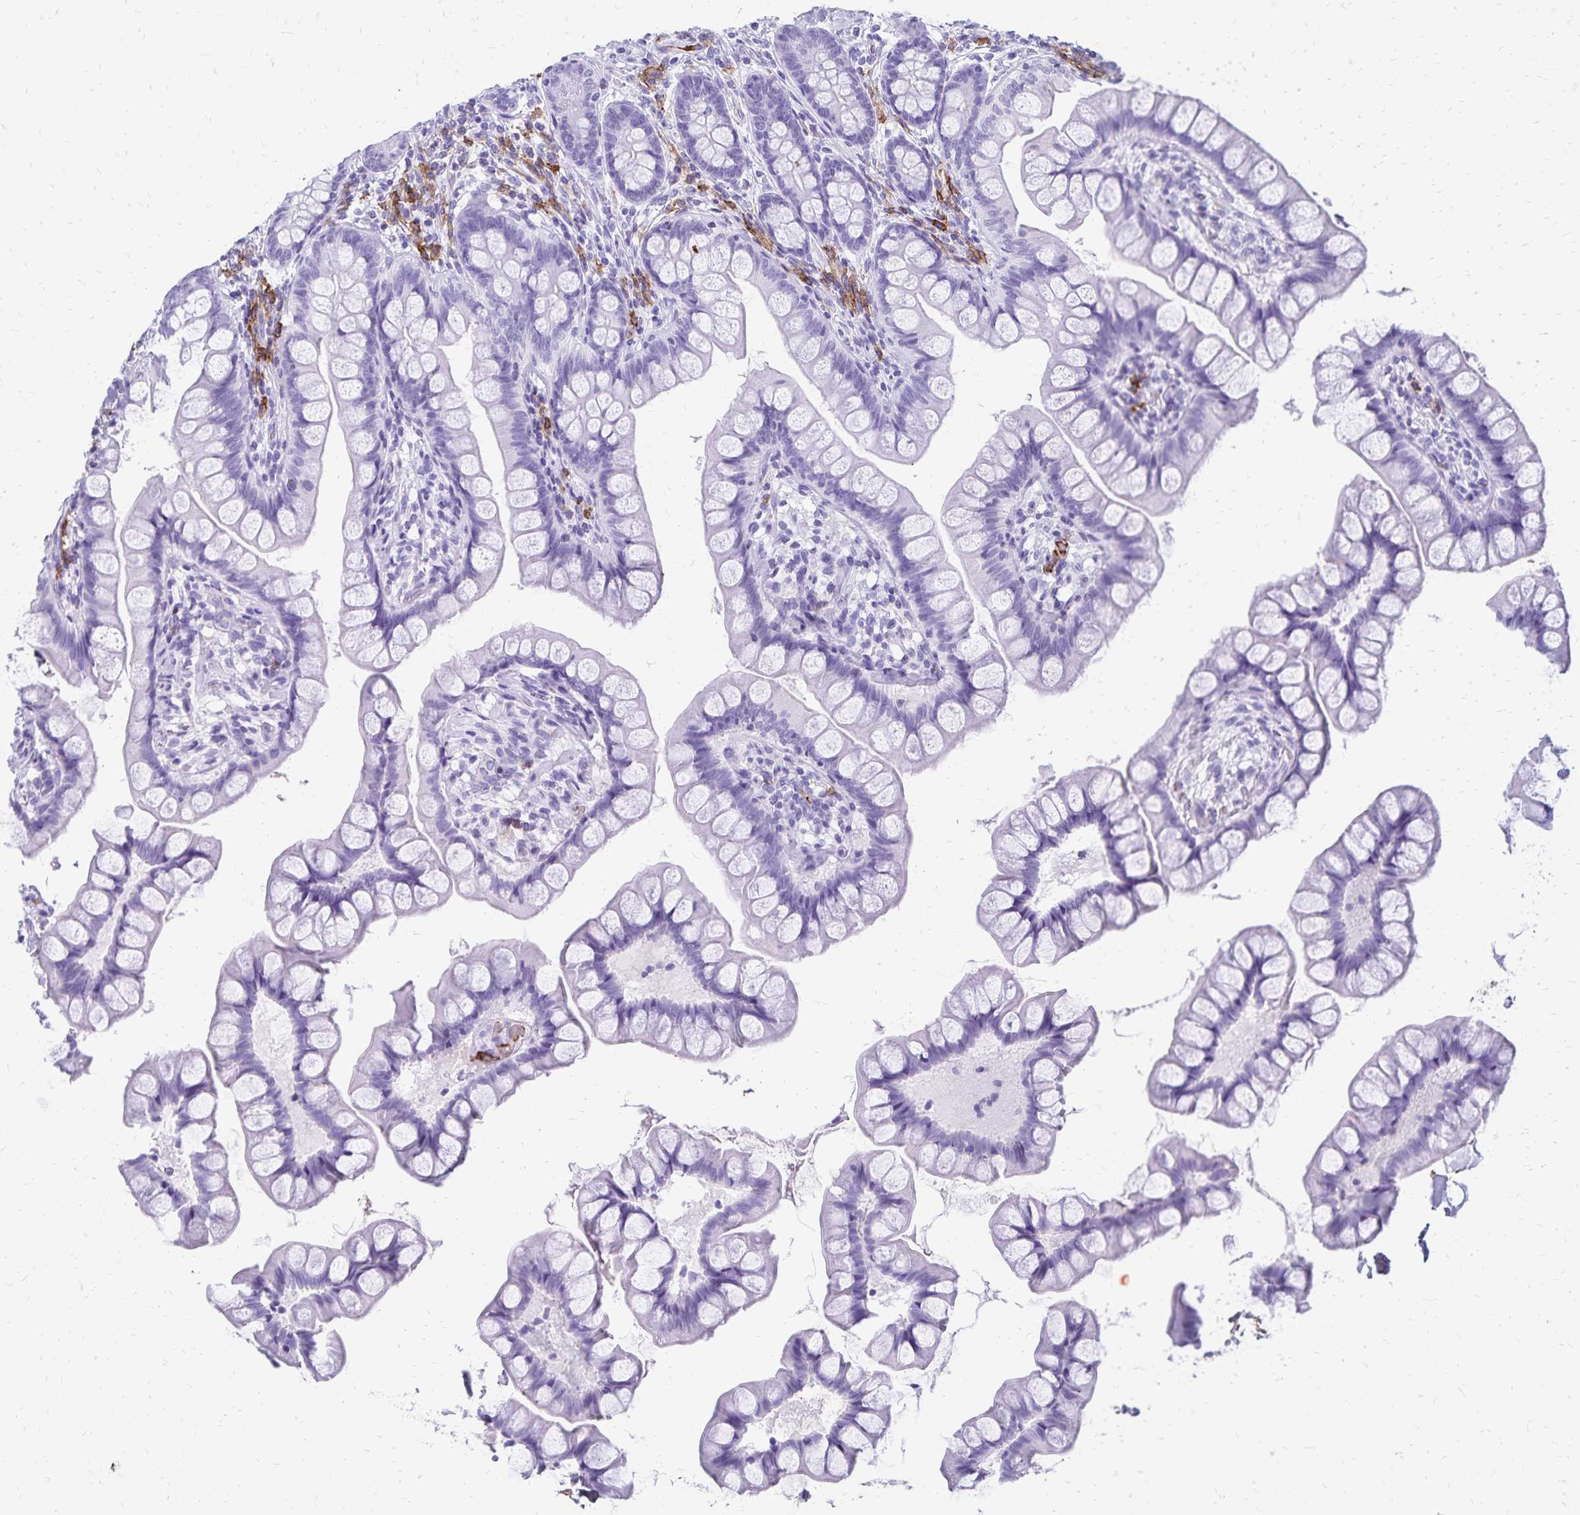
{"staining": {"intensity": "negative", "quantity": "none", "location": "none"}, "tissue": "small intestine", "cell_type": "Glandular cells", "image_type": "normal", "snomed": [{"axis": "morphology", "description": "Normal tissue, NOS"}, {"axis": "topography", "description": "Small intestine"}], "caption": "Image shows no protein positivity in glandular cells of normal small intestine.", "gene": "CD27", "patient": {"sex": "male", "age": 70}}